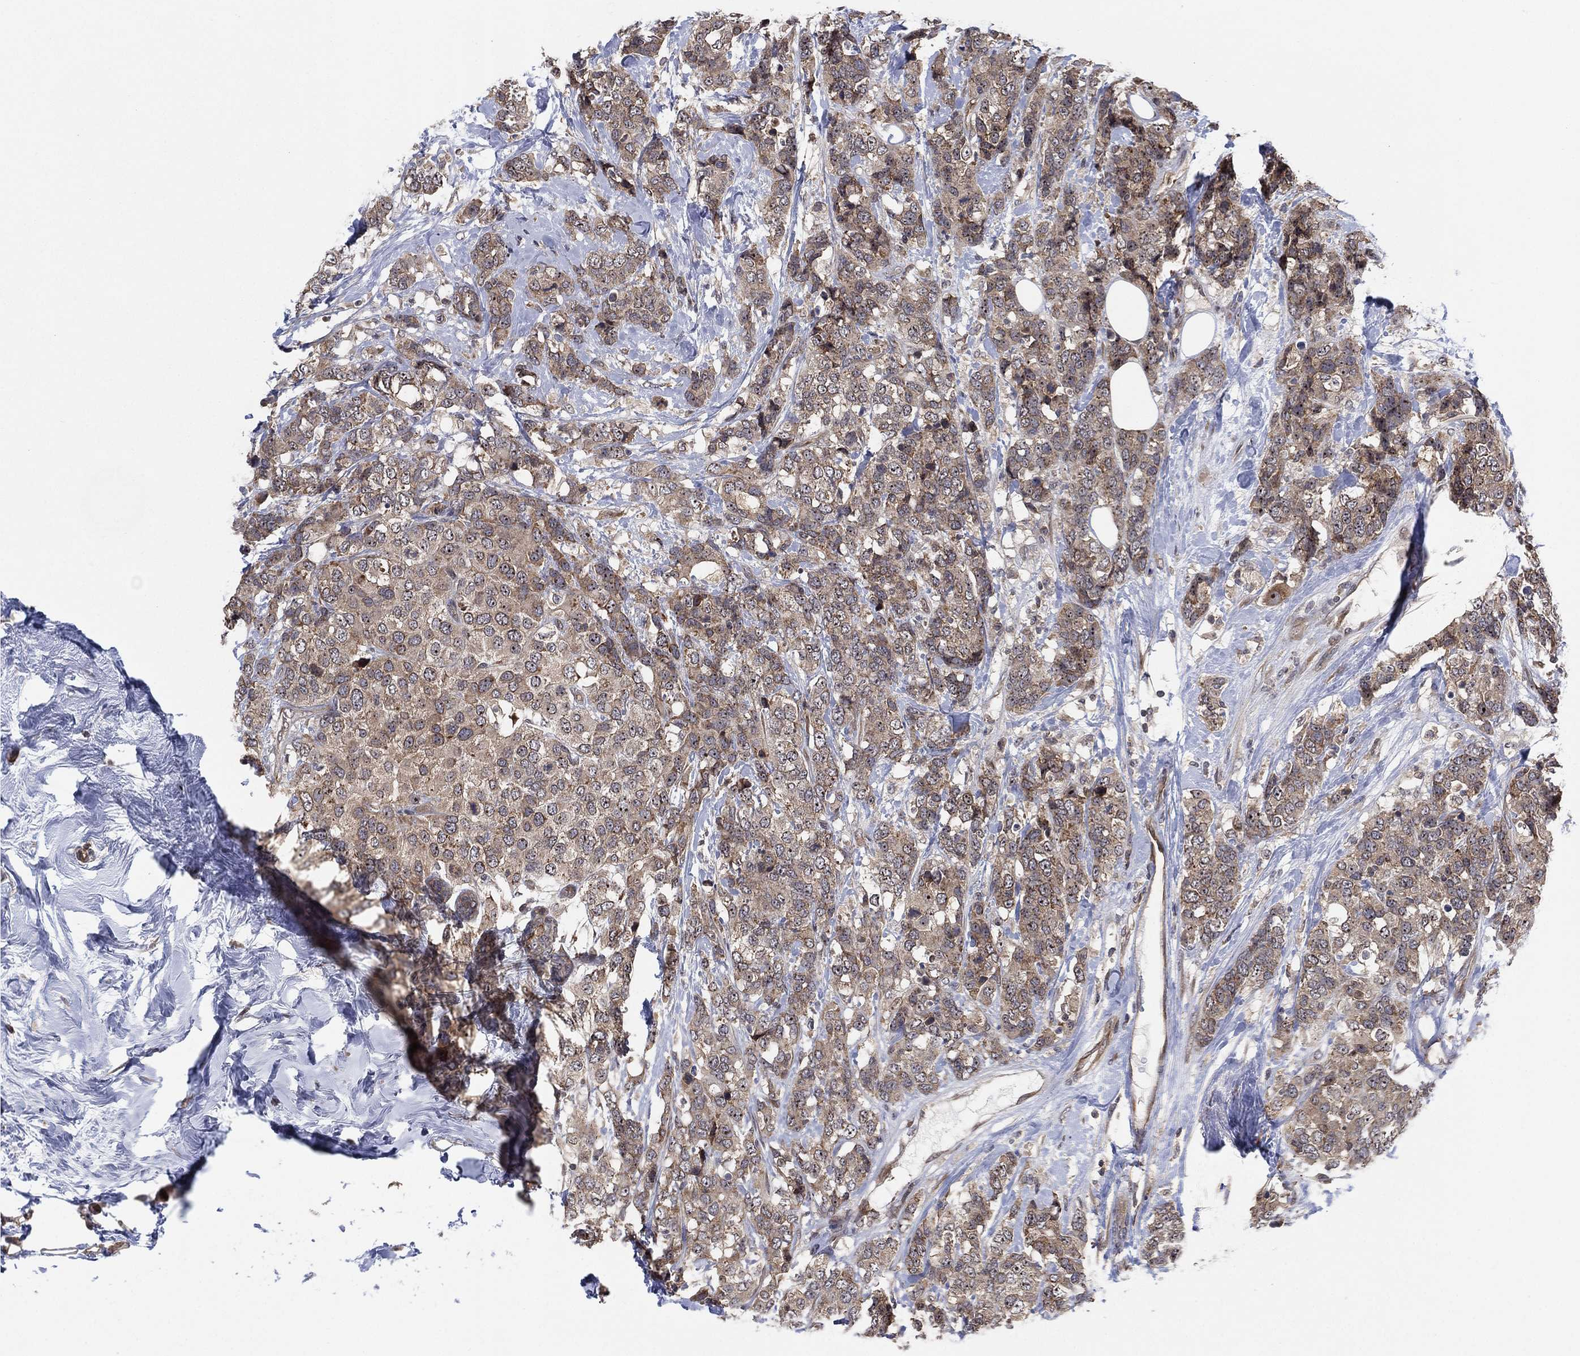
{"staining": {"intensity": "weak", "quantity": "25%-75%", "location": "cytoplasmic/membranous,nuclear"}, "tissue": "breast cancer", "cell_type": "Tumor cells", "image_type": "cancer", "snomed": [{"axis": "morphology", "description": "Lobular carcinoma"}, {"axis": "topography", "description": "Breast"}], "caption": "High-power microscopy captured an immunohistochemistry (IHC) photomicrograph of breast cancer, revealing weak cytoplasmic/membranous and nuclear expression in approximately 25%-75% of tumor cells.", "gene": "TMCO1", "patient": {"sex": "female", "age": 59}}